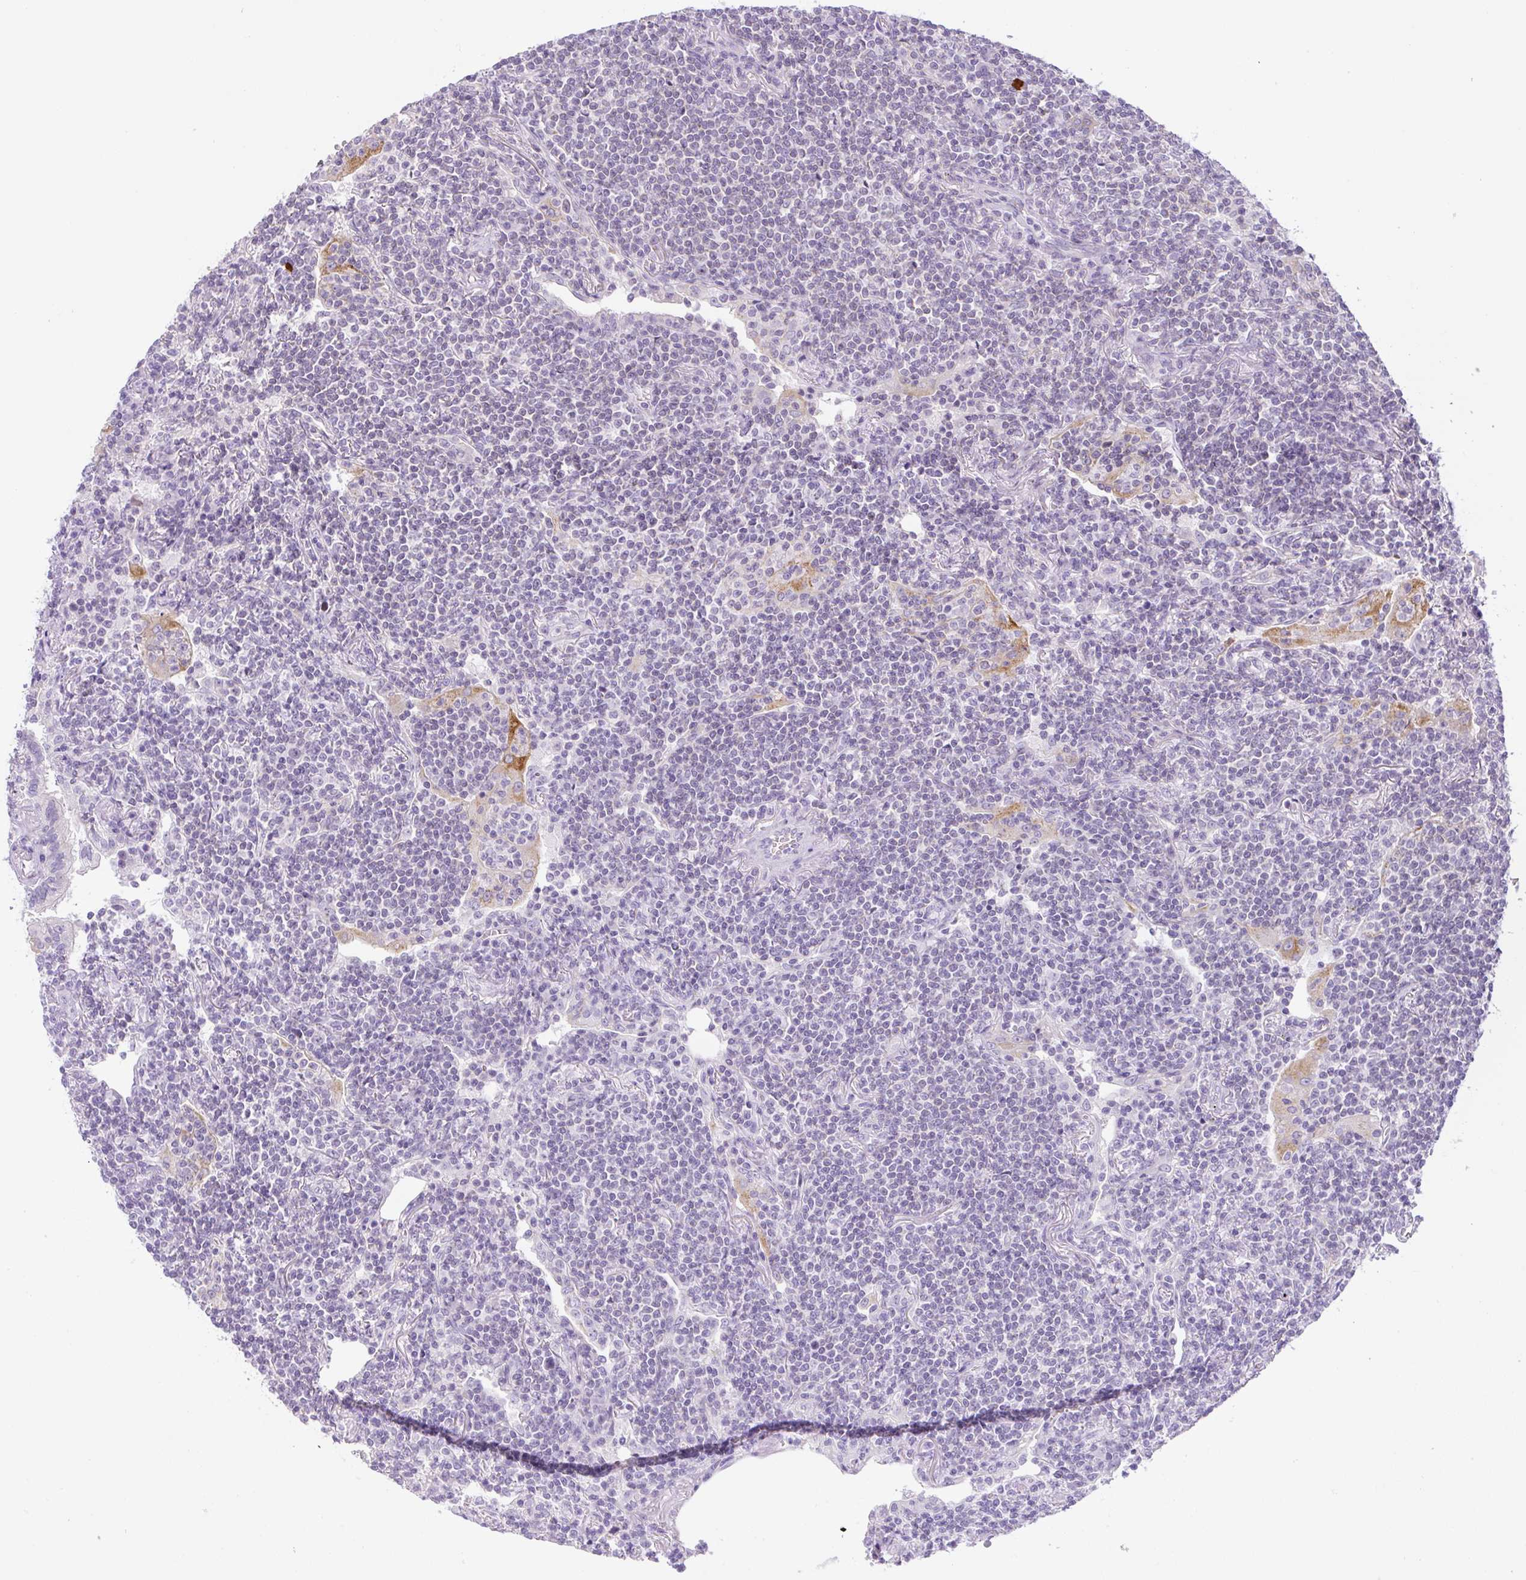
{"staining": {"intensity": "negative", "quantity": "none", "location": "none"}, "tissue": "lymphoma", "cell_type": "Tumor cells", "image_type": "cancer", "snomed": [{"axis": "morphology", "description": "Malignant lymphoma, non-Hodgkin's type, Low grade"}, {"axis": "topography", "description": "Lung"}], "caption": "Human low-grade malignant lymphoma, non-Hodgkin's type stained for a protein using IHC exhibits no positivity in tumor cells.", "gene": "ADAMTS19", "patient": {"sex": "female", "age": 71}}